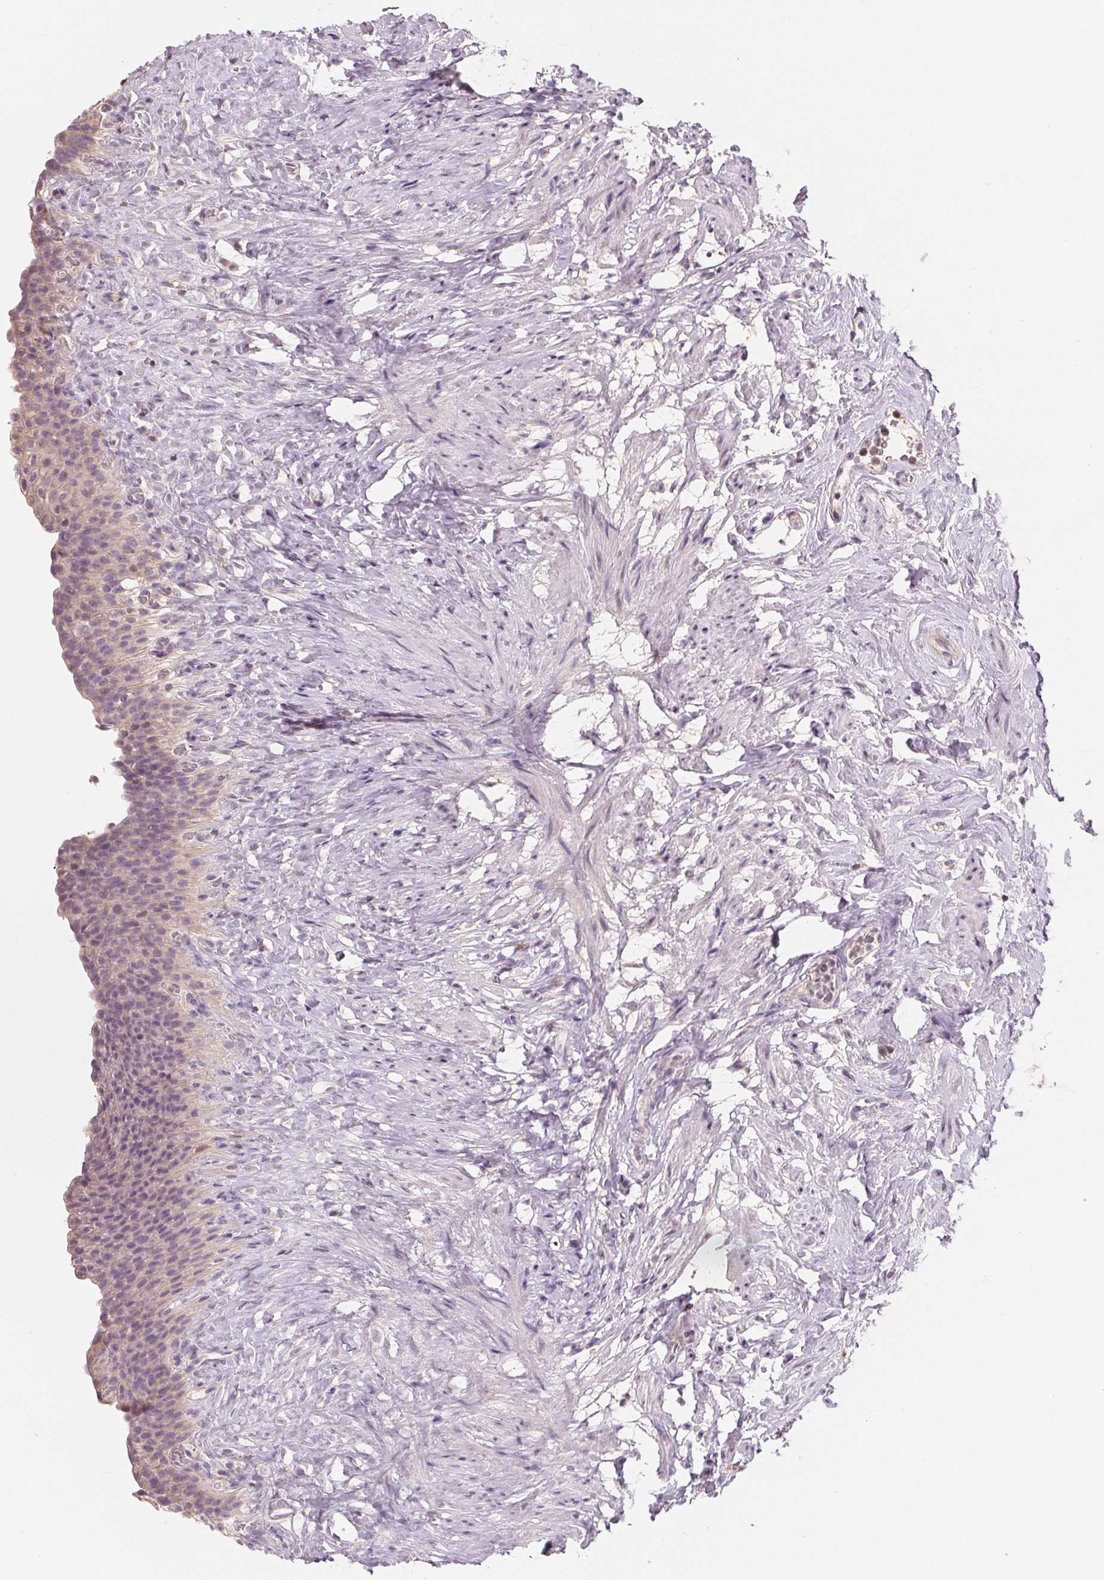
{"staining": {"intensity": "moderate", "quantity": "25%-75%", "location": "cytoplasmic/membranous"}, "tissue": "urinary bladder", "cell_type": "Urothelial cells", "image_type": "normal", "snomed": [{"axis": "morphology", "description": "Normal tissue, NOS"}, {"axis": "topography", "description": "Urinary bladder"}, {"axis": "topography", "description": "Prostate"}], "caption": "Protein staining reveals moderate cytoplasmic/membranous expression in approximately 25%-75% of urothelial cells in benign urinary bladder.", "gene": "AQP8", "patient": {"sex": "male", "age": 76}}